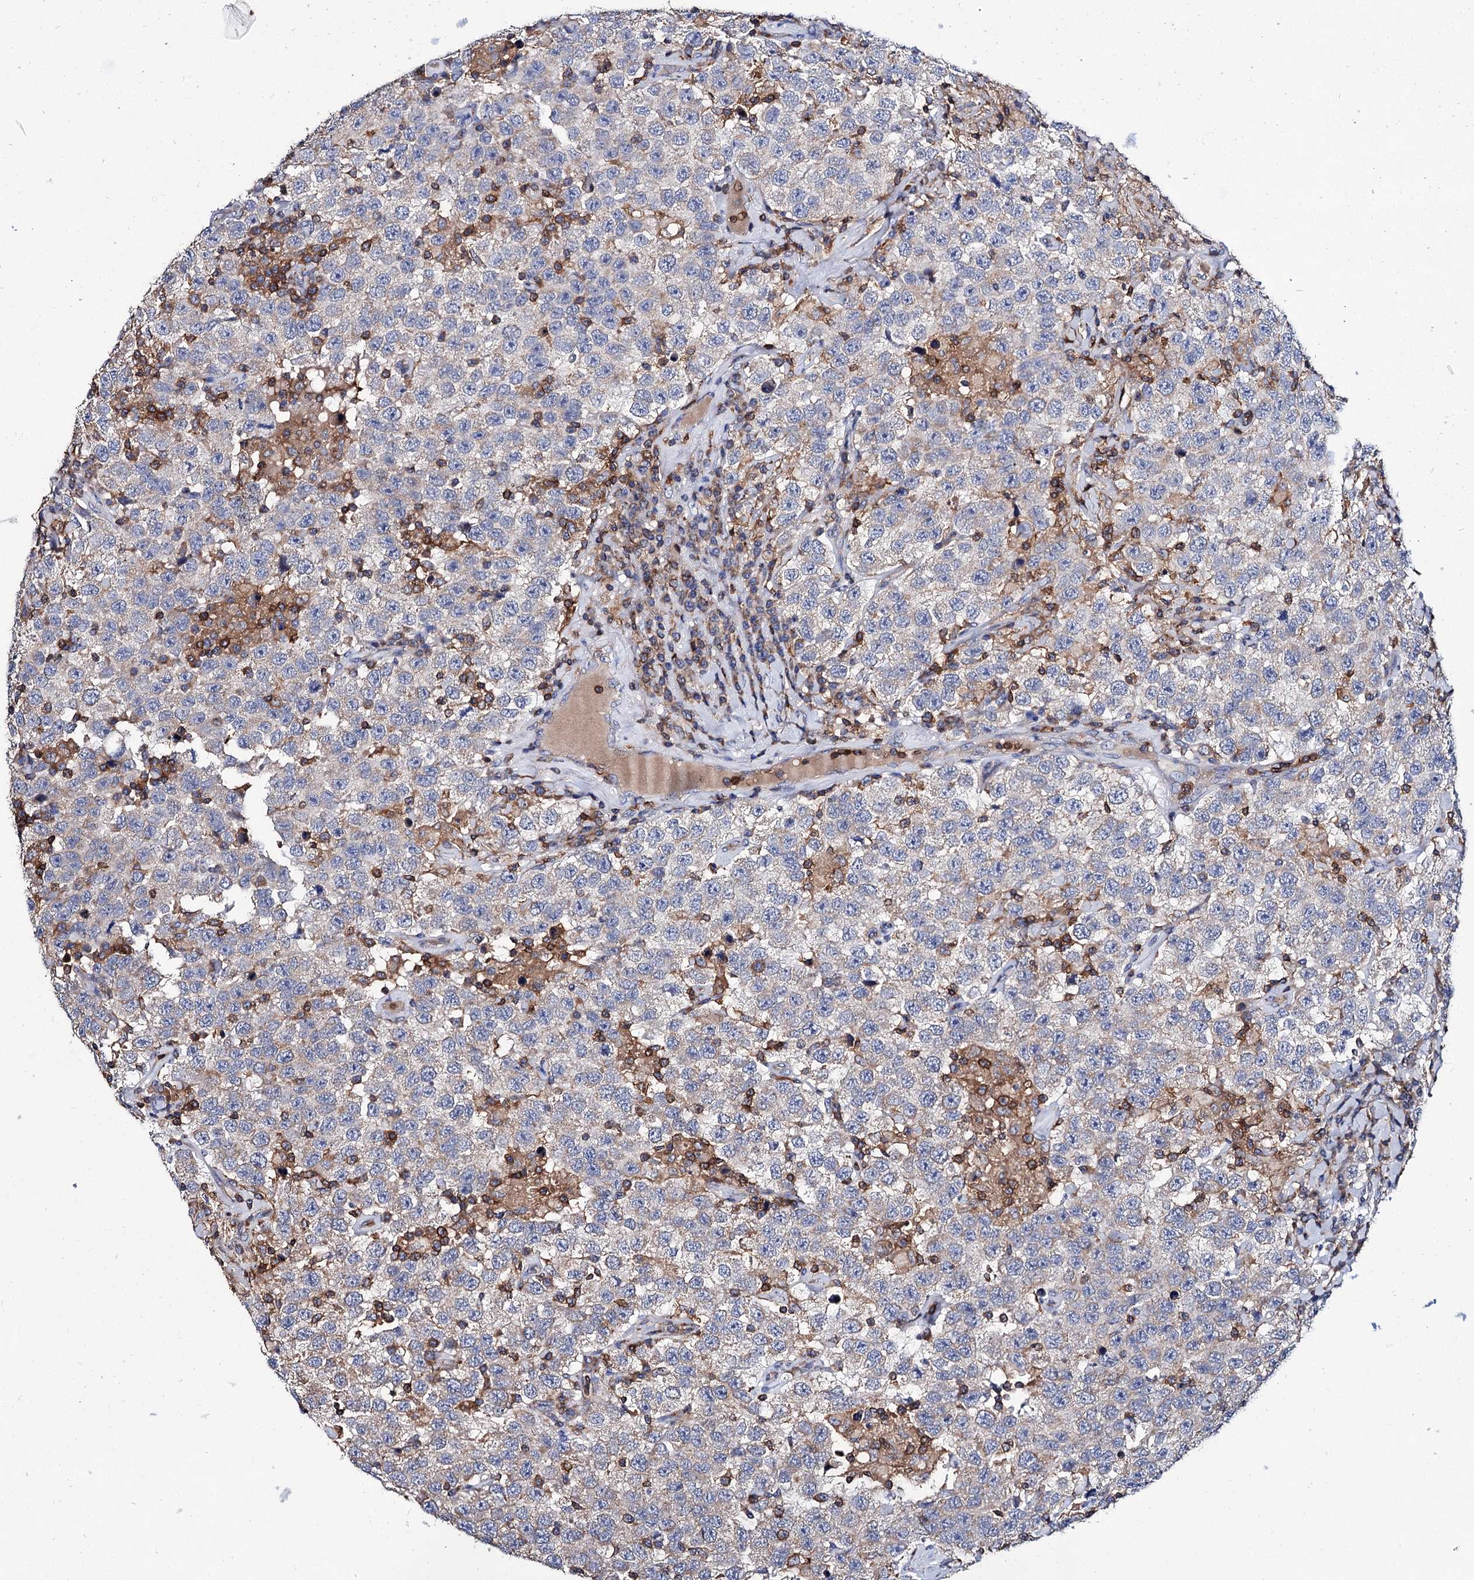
{"staining": {"intensity": "negative", "quantity": "none", "location": "none"}, "tissue": "testis cancer", "cell_type": "Tumor cells", "image_type": "cancer", "snomed": [{"axis": "morphology", "description": "Seminoma, NOS"}, {"axis": "topography", "description": "Testis"}], "caption": "Tumor cells show no significant protein expression in testis cancer.", "gene": "UBASH3B", "patient": {"sex": "male", "age": 41}}